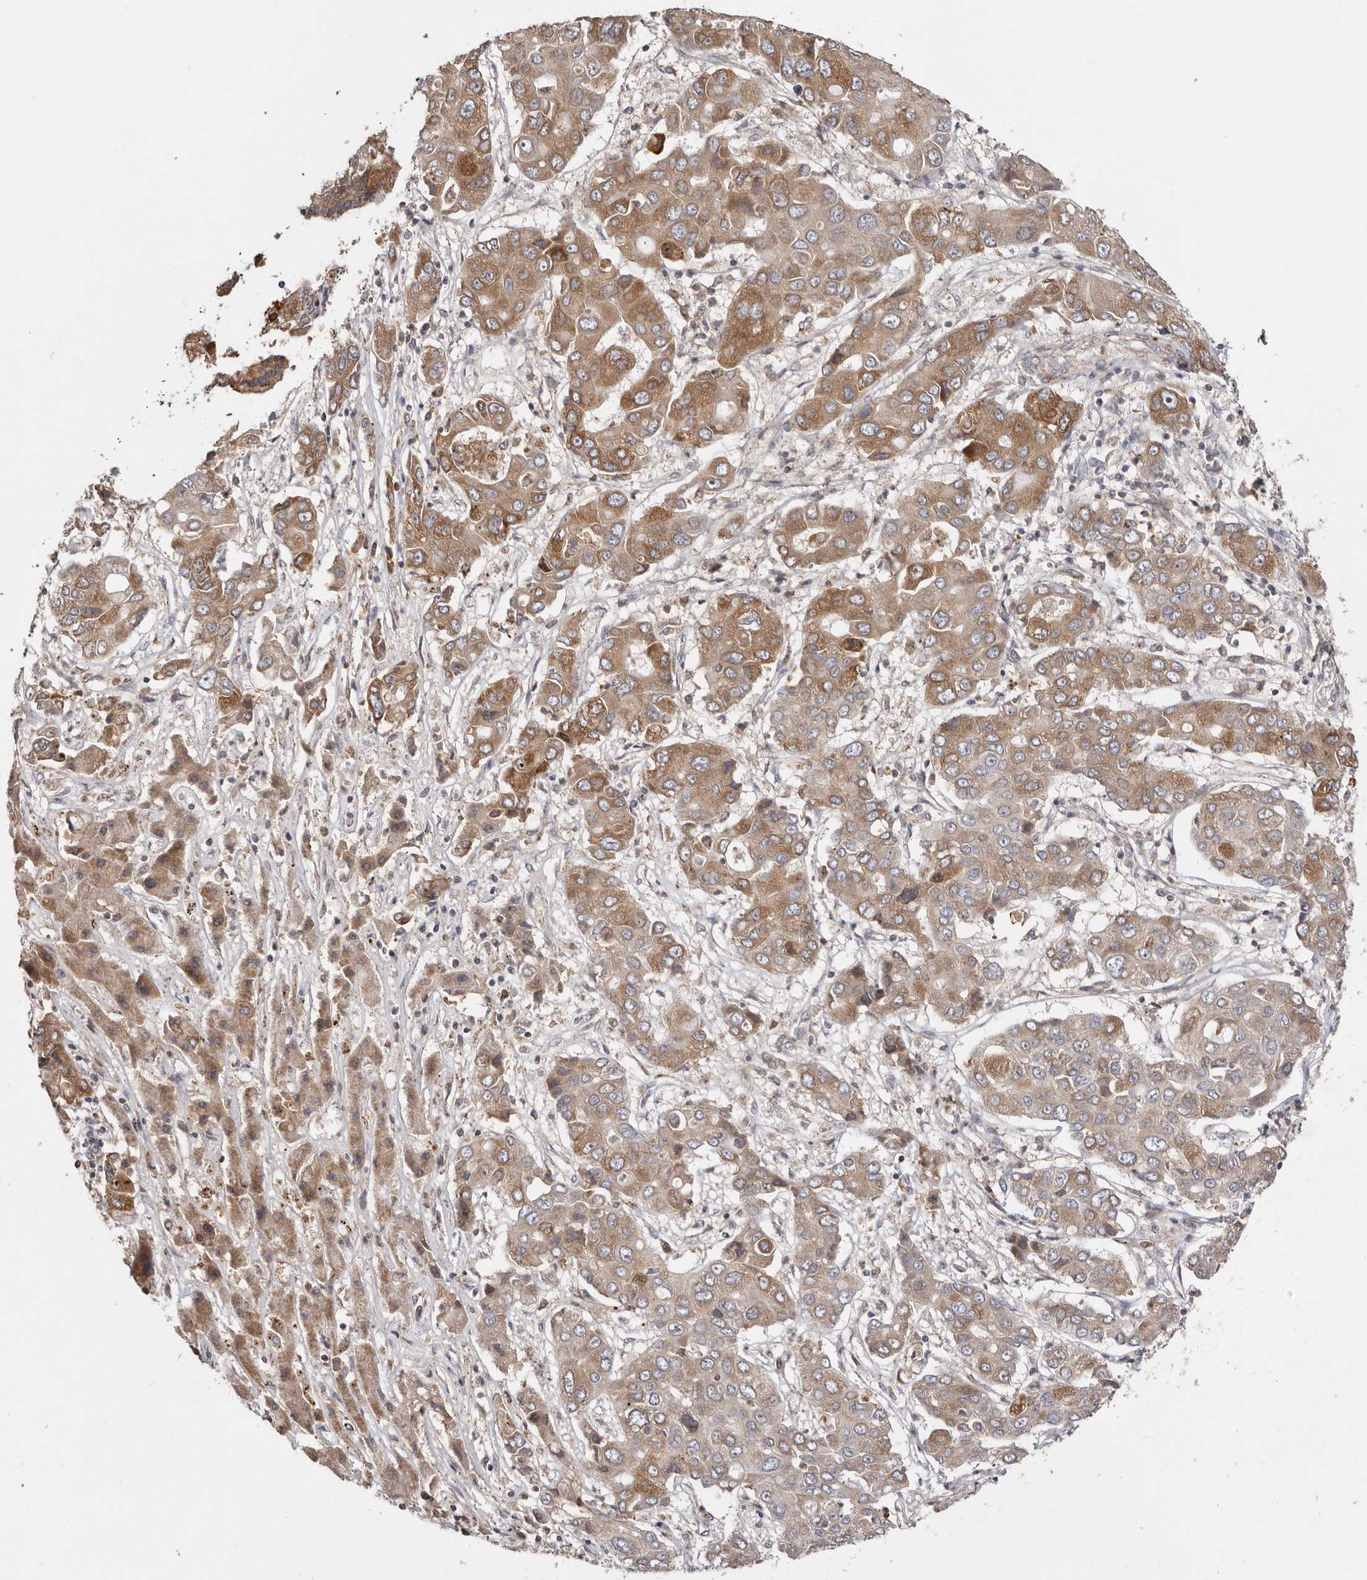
{"staining": {"intensity": "moderate", "quantity": ">75%", "location": "cytoplasmic/membranous"}, "tissue": "liver cancer", "cell_type": "Tumor cells", "image_type": "cancer", "snomed": [{"axis": "morphology", "description": "Cholangiocarcinoma"}, {"axis": "topography", "description": "Liver"}], "caption": "DAB immunohistochemical staining of liver cancer (cholangiocarcinoma) reveals moderate cytoplasmic/membranous protein positivity in approximately >75% of tumor cells.", "gene": "TMUB1", "patient": {"sex": "male", "age": 67}}